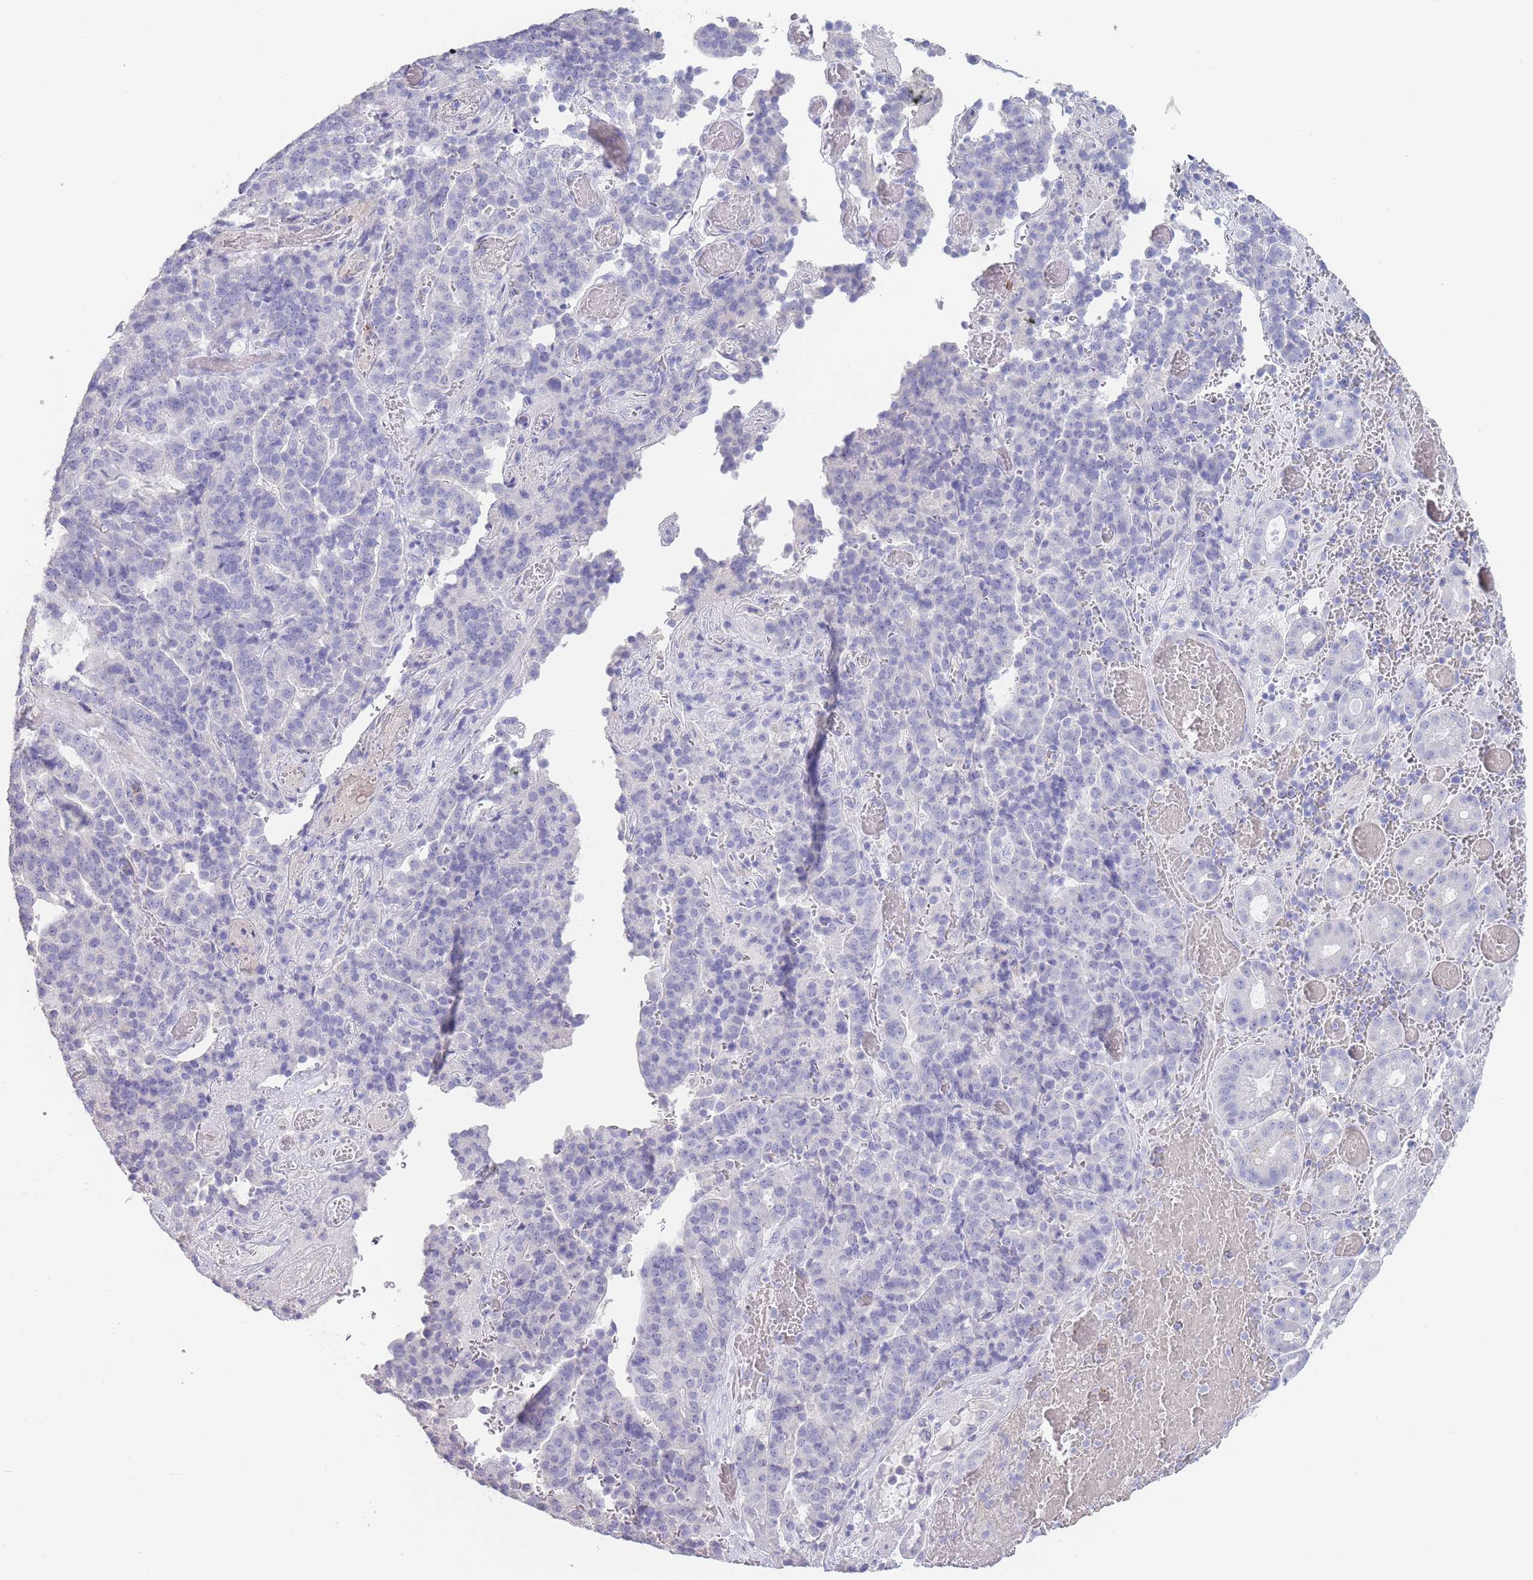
{"staining": {"intensity": "negative", "quantity": "none", "location": "none"}, "tissue": "stomach cancer", "cell_type": "Tumor cells", "image_type": "cancer", "snomed": [{"axis": "morphology", "description": "Adenocarcinoma, NOS"}, {"axis": "topography", "description": "Stomach"}], "caption": "The histopathology image shows no significant expression in tumor cells of stomach cancer.", "gene": "CD37", "patient": {"sex": "male", "age": 48}}